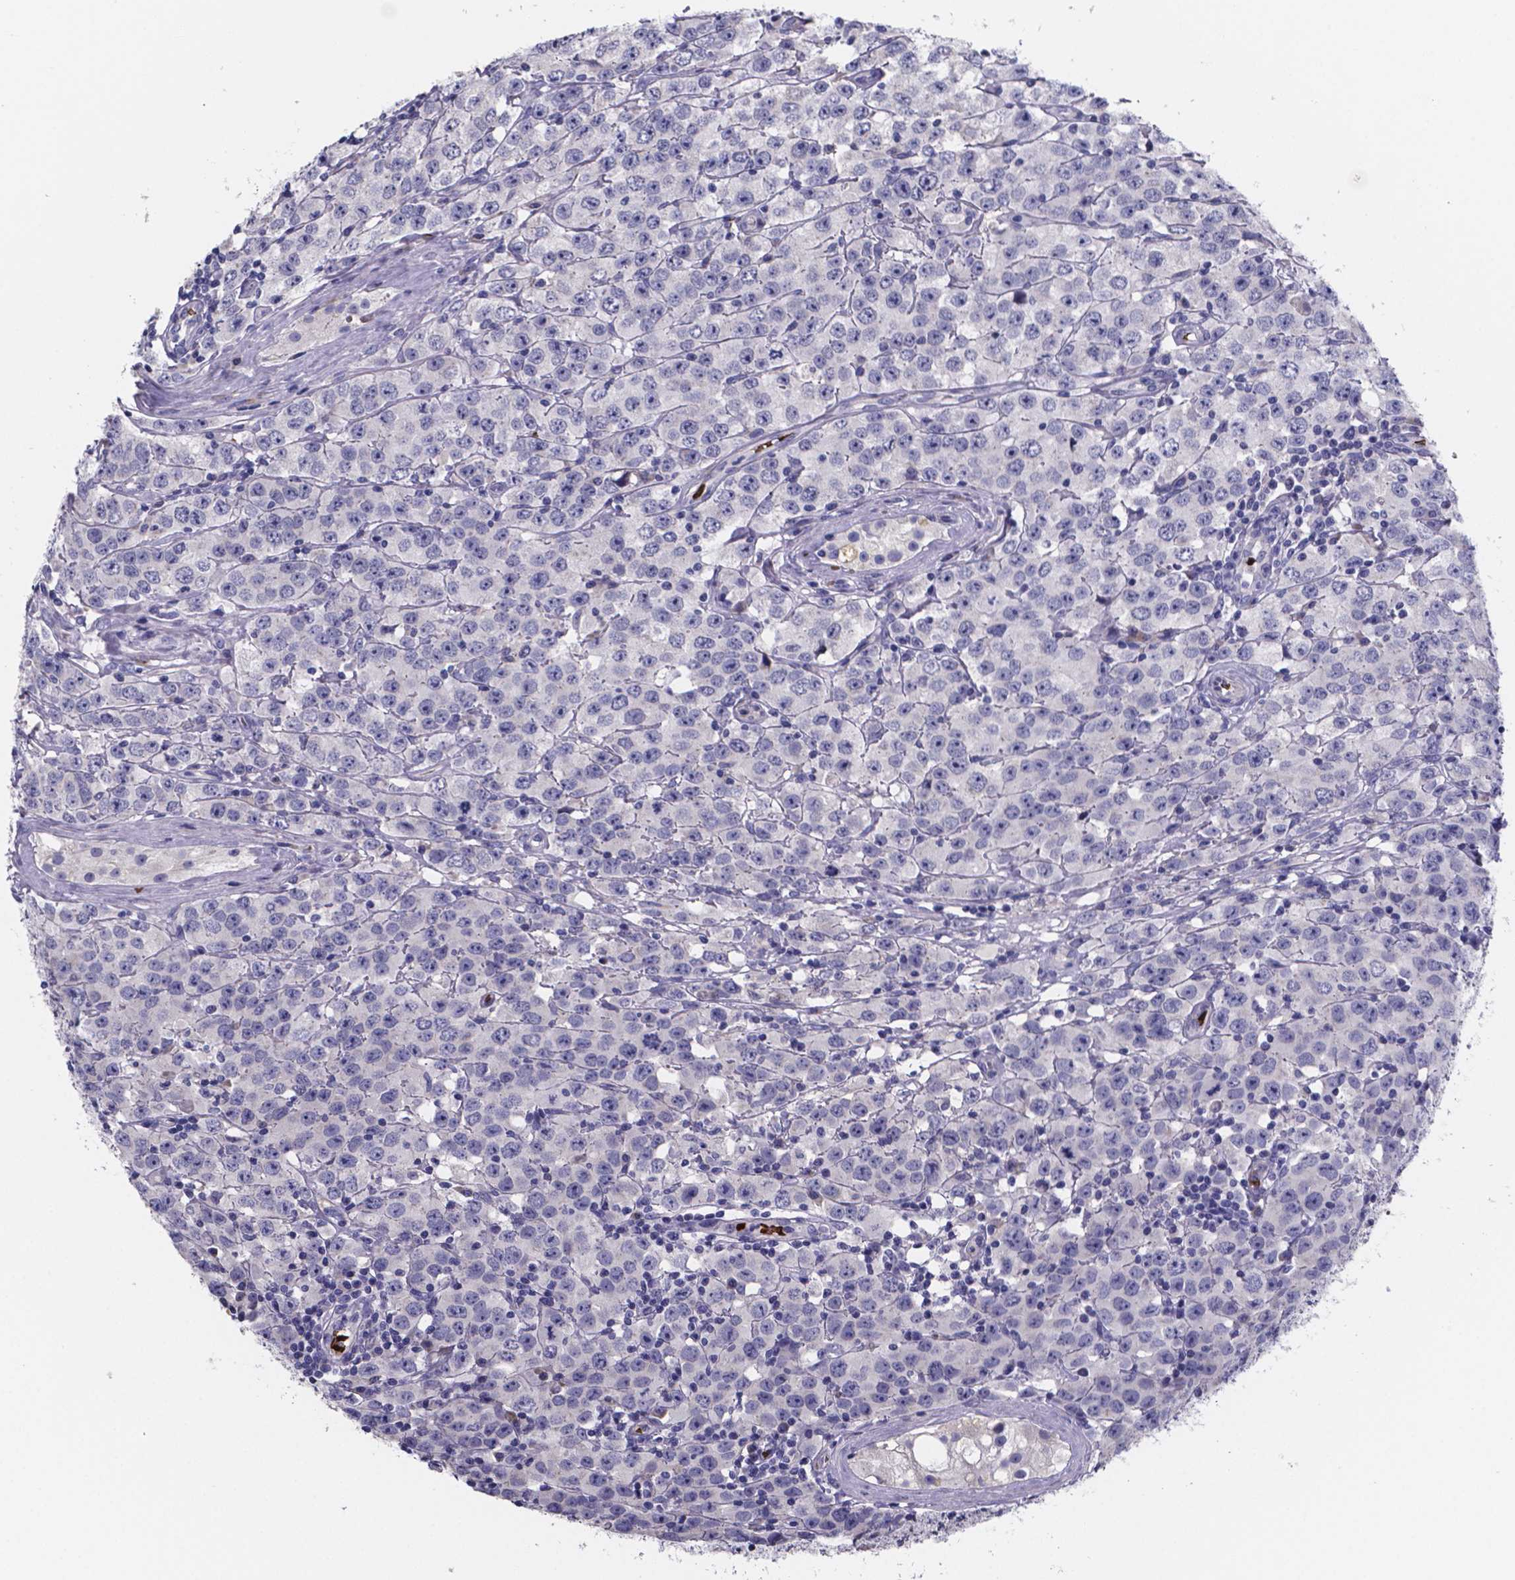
{"staining": {"intensity": "negative", "quantity": "none", "location": "none"}, "tissue": "testis cancer", "cell_type": "Tumor cells", "image_type": "cancer", "snomed": [{"axis": "morphology", "description": "Seminoma, NOS"}, {"axis": "topography", "description": "Testis"}], "caption": "A histopathology image of testis seminoma stained for a protein displays no brown staining in tumor cells.", "gene": "GABRA3", "patient": {"sex": "male", "age": 52}}